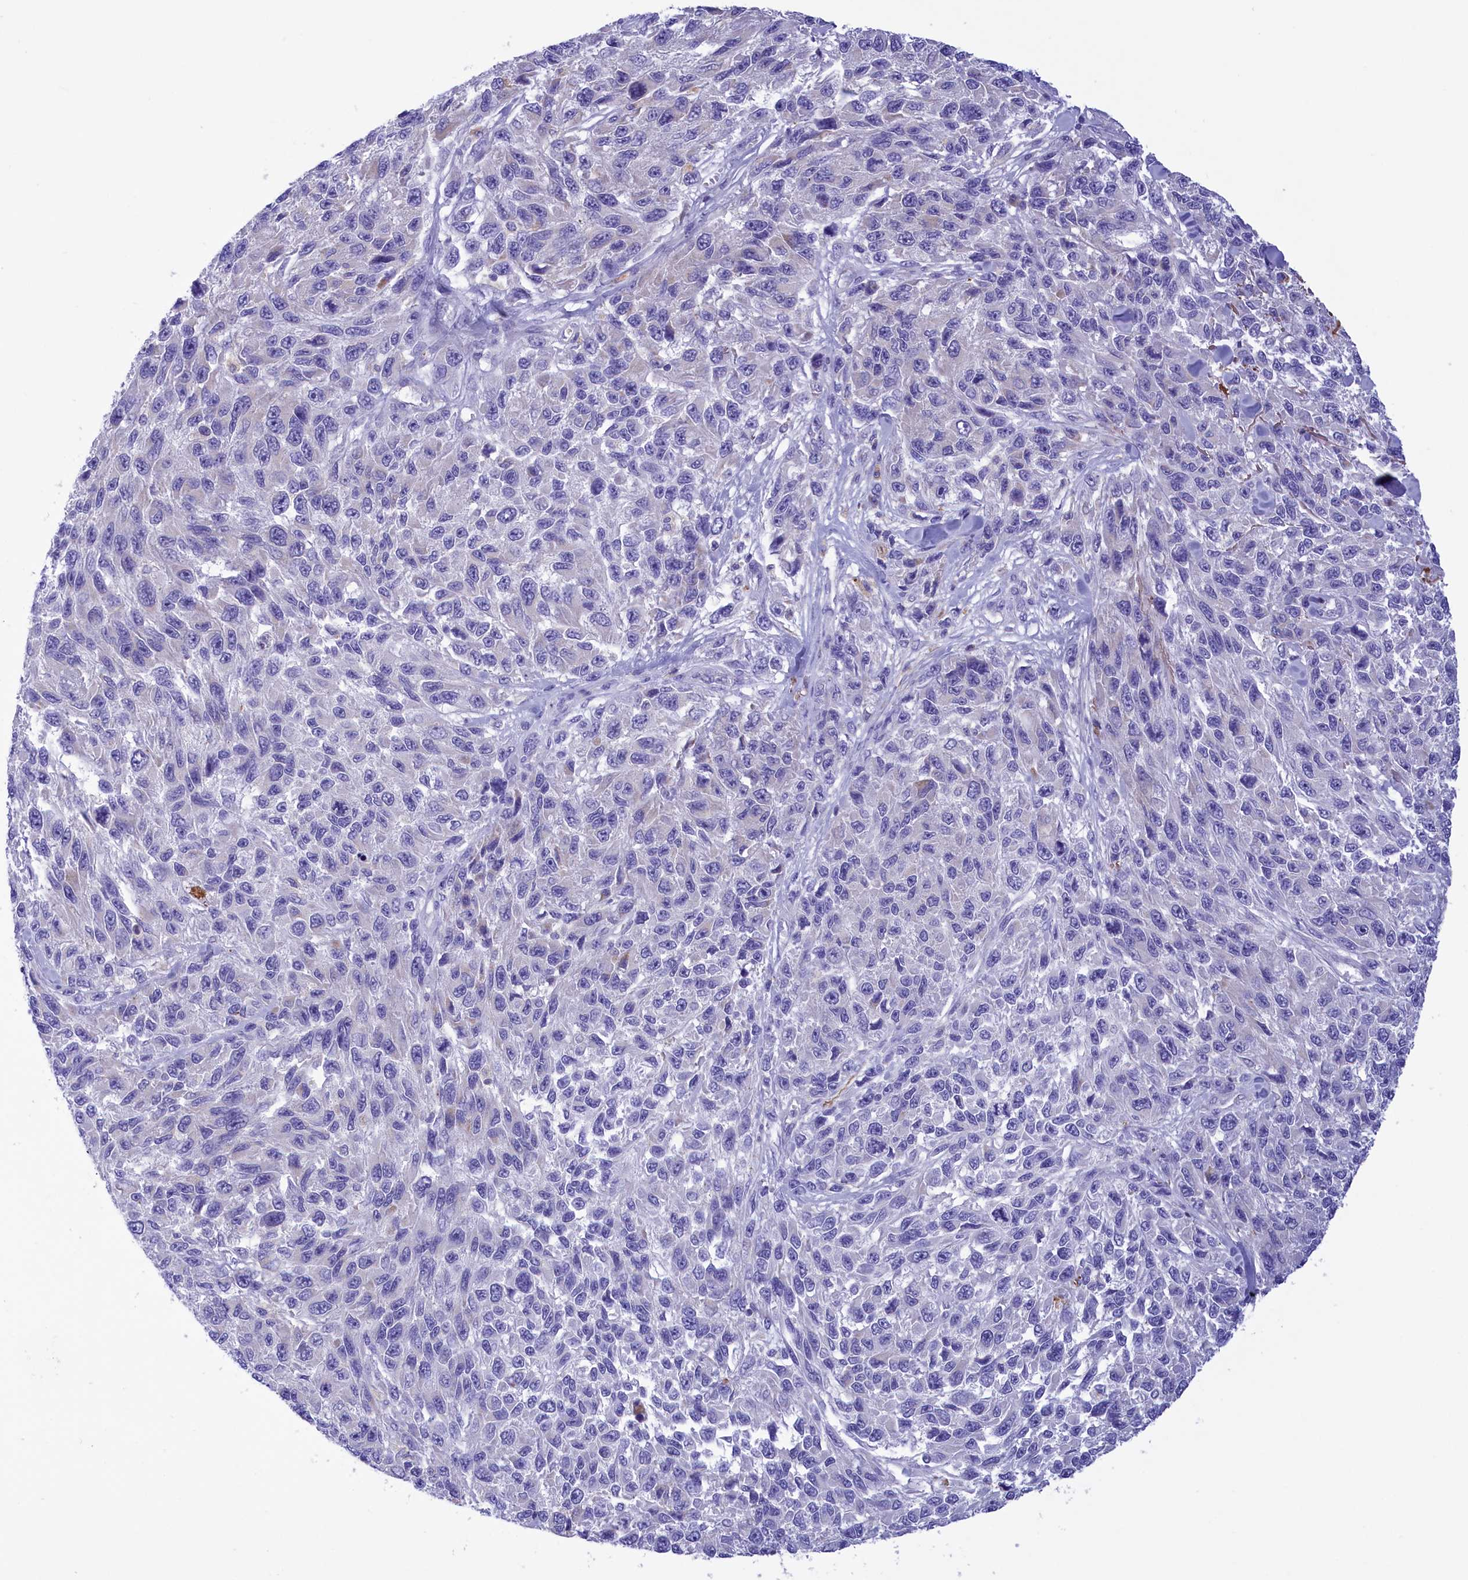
{"staining": {"intensity": "negative", "quantity": "none", "location": "none"}, "tissue": "melanoma", "cell_type": "Tumor cells", "image_type": "cancer", "snomed": [{"axis": "morphology", "description": "Malignant melanoma, NOS"}, {"axis": "topography", "description": "Skin"}], "caption": "Tumor cells show no significant staining in melanoma.", "gene": "CORO7-PAM16", "patient": {"sex": "female", "age": 96}}